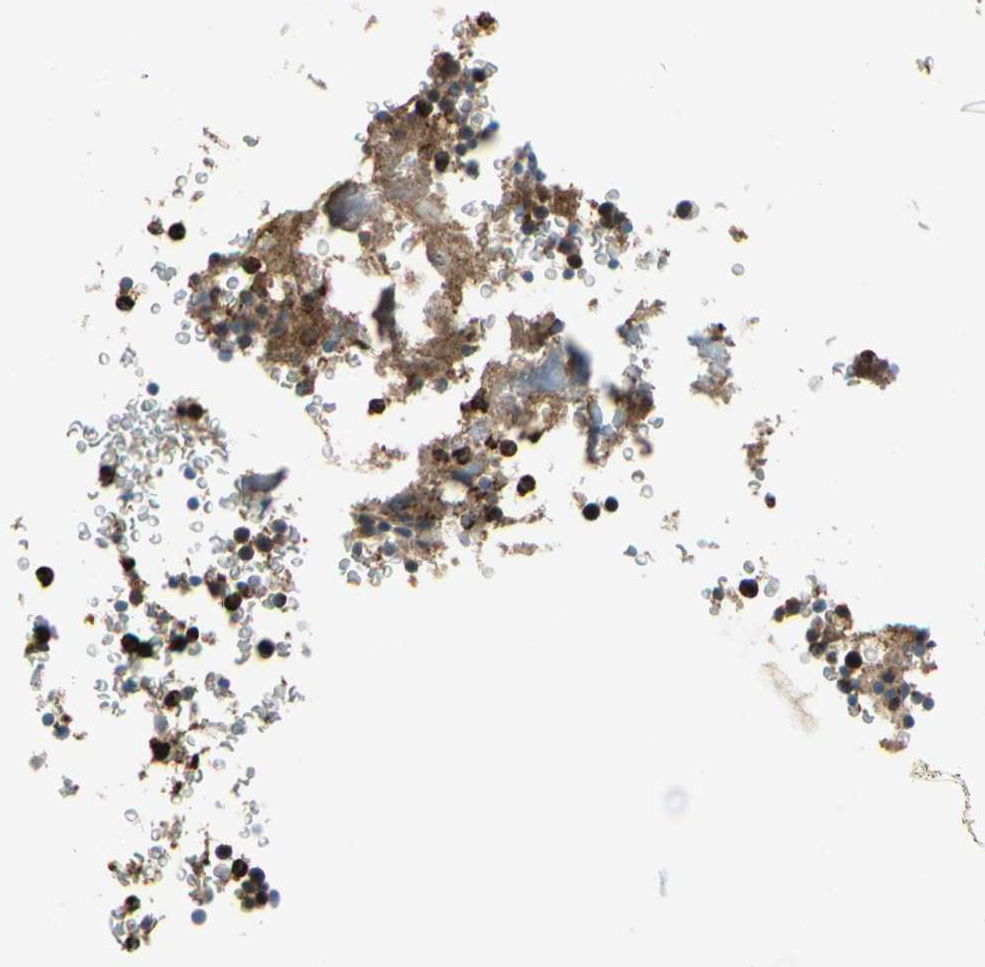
{"staining": {"intensity": "strong", "quantity": "25%-75%", "location": "cytoplasmic/membranous"}, "tissue": "bone marrow", "cell_type": "Hematopoietic cells", "image_type": "normal", "snomed": [{"axis": "morphology", "description": "Normal tissue, NOS"}, {"axis": "topography", "description": "Bone marrow"}], "caption": "A brown stain labels strong cytoplasmic/membranous staining of a protein in hematopoietic cells of benign human bone marrow. The staining was performed using DAB (3,3'-diaminobenzidine) to visualize the protein expression in brown, while the nuclei were stained in blue with hematoxylin (Magnification: 20x).", "gene": "HJURP", "patient": {"sex": "male"}}